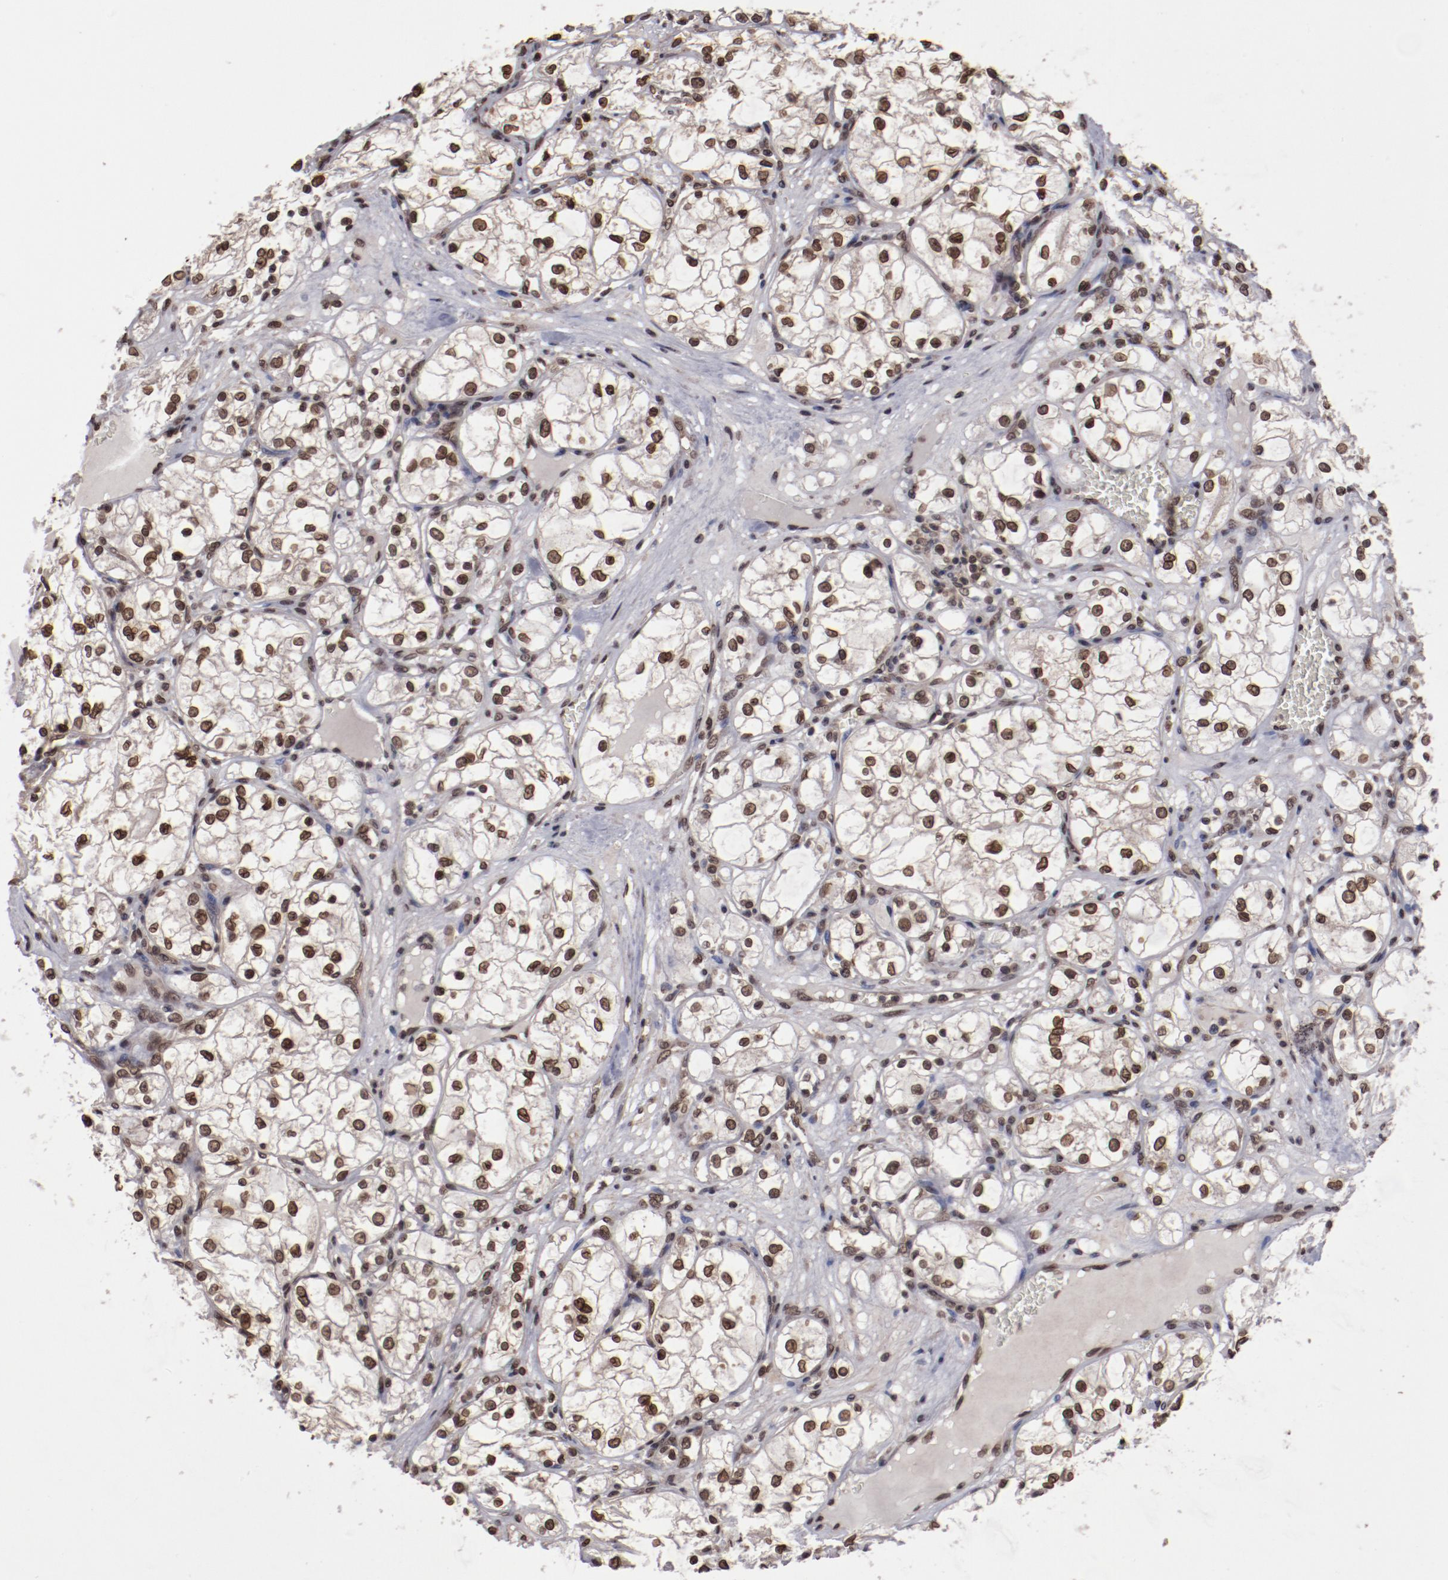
{"staining": {"intensity": "moderate", "quantity": ">75%", "location": "nuclear"}, "tissue": "renal cancer", "cell_type": "Tumor cells", "image_type": "cancer", "snomed": [{"axis": "morphology", "description": "Adenocarcinoma, NOS"}, {"axis": "topography", "description": "Kidney"}], "caption": "There is medium levels of moderate nuclear positivity in tumor cells of renal adenocarcinoma, as demonstrated by immunohistochemical staining (brown color).", "gene": "AKT1", "patient": {"sex": "male", "age": 61}}